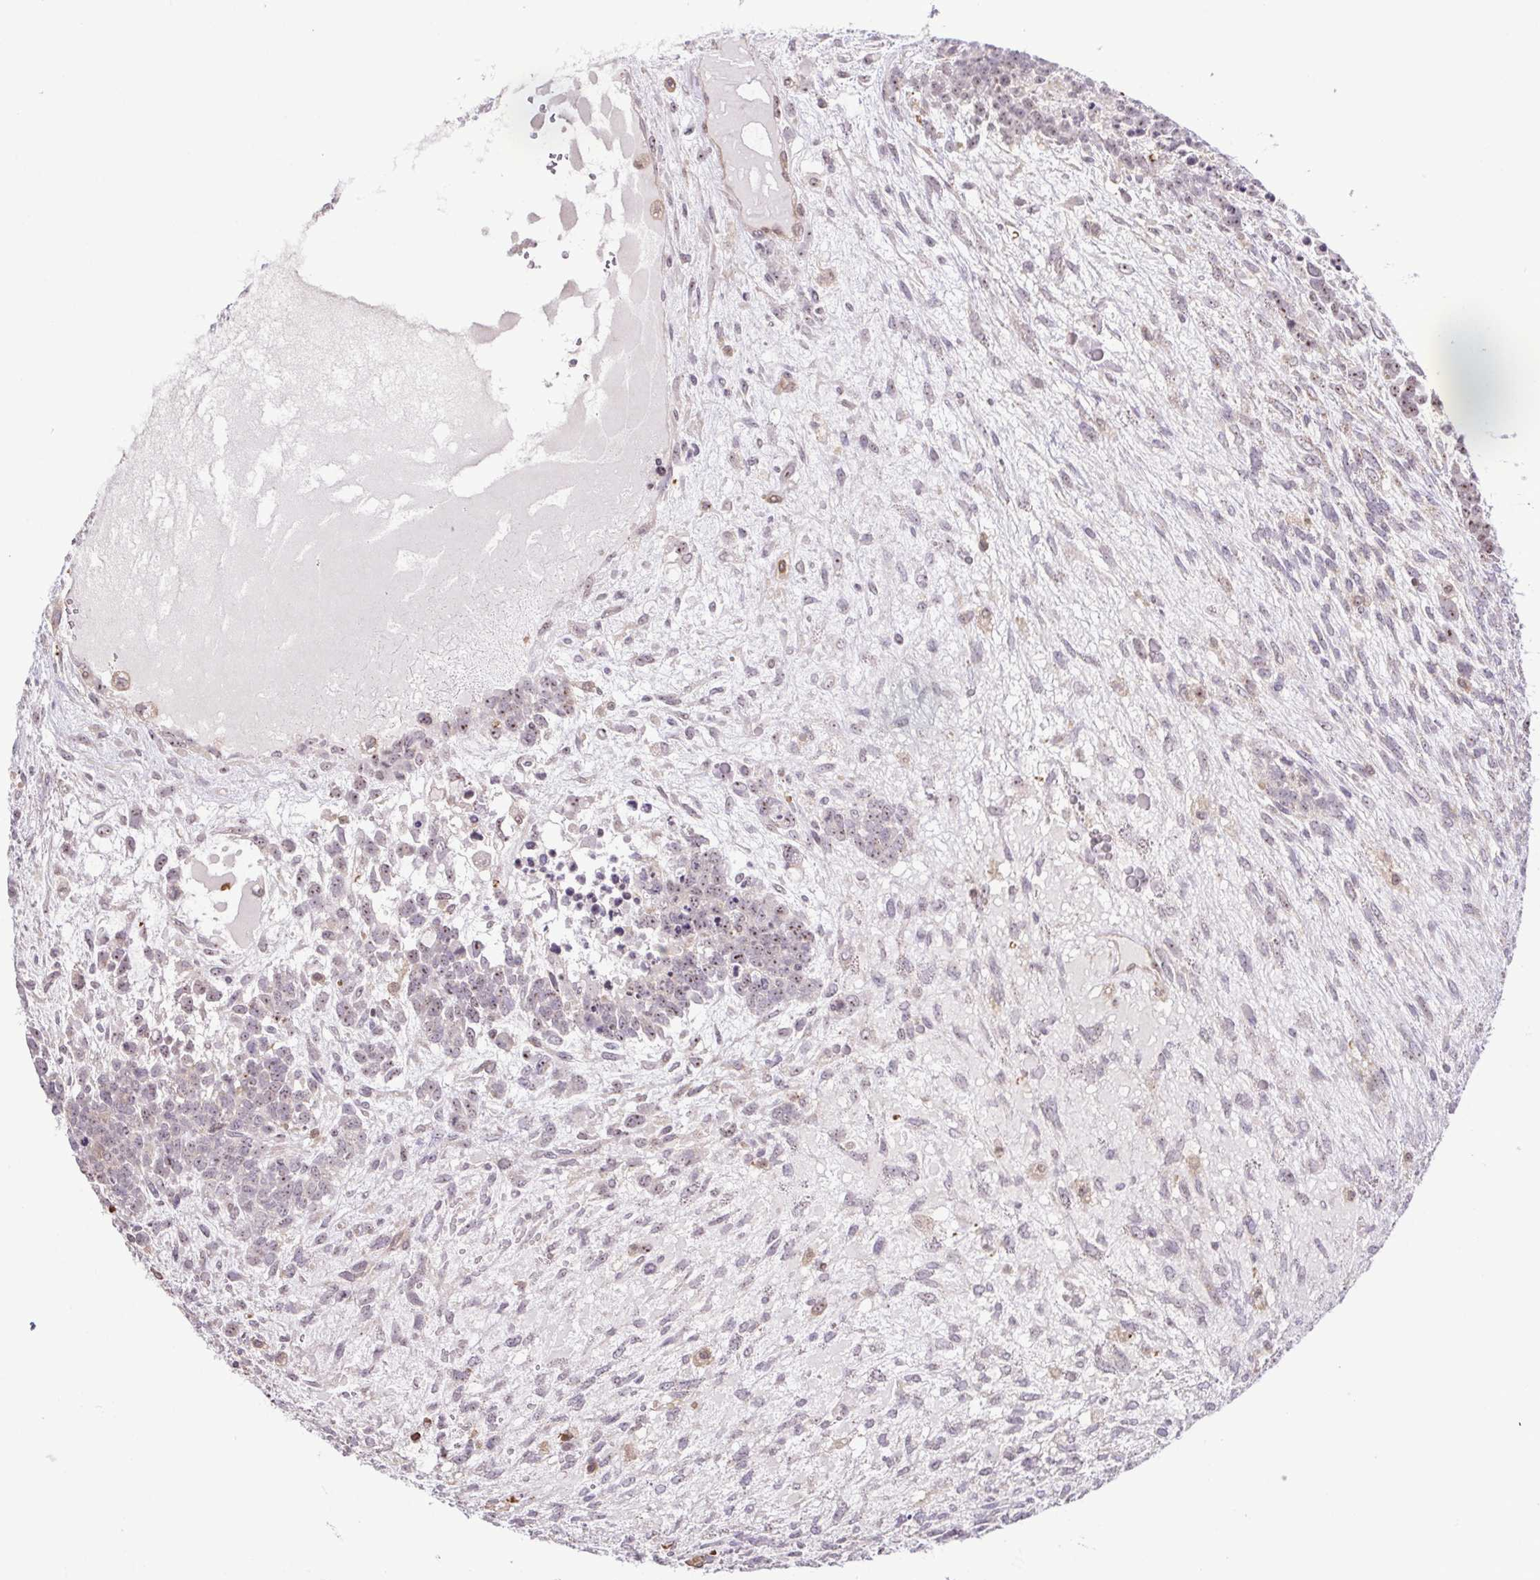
{"staining": {"intensity": "weak", "quantity": "<25%", "location": "nuclear"}, "tissue": "testis cancer", "cell_type": "Tumor cells", "image_type": "cancer", "snomed": [{"axis": "morphology", "description": "Carcinoma, Embryonal, NOS"}, {"axis": "topography", "description": "Testis"}], "caption": "This is a micrograph of immunohistochemistry staining of testis embryonal carcinoma, which shows no staining in tumor cells. (Brightfield microscopy of DAB (3,3'-diaminobenzidine) immunohistochemistry at high magnification).", "gene": "RSL24D1", "patient": {"sex": "male", "age": 23}}